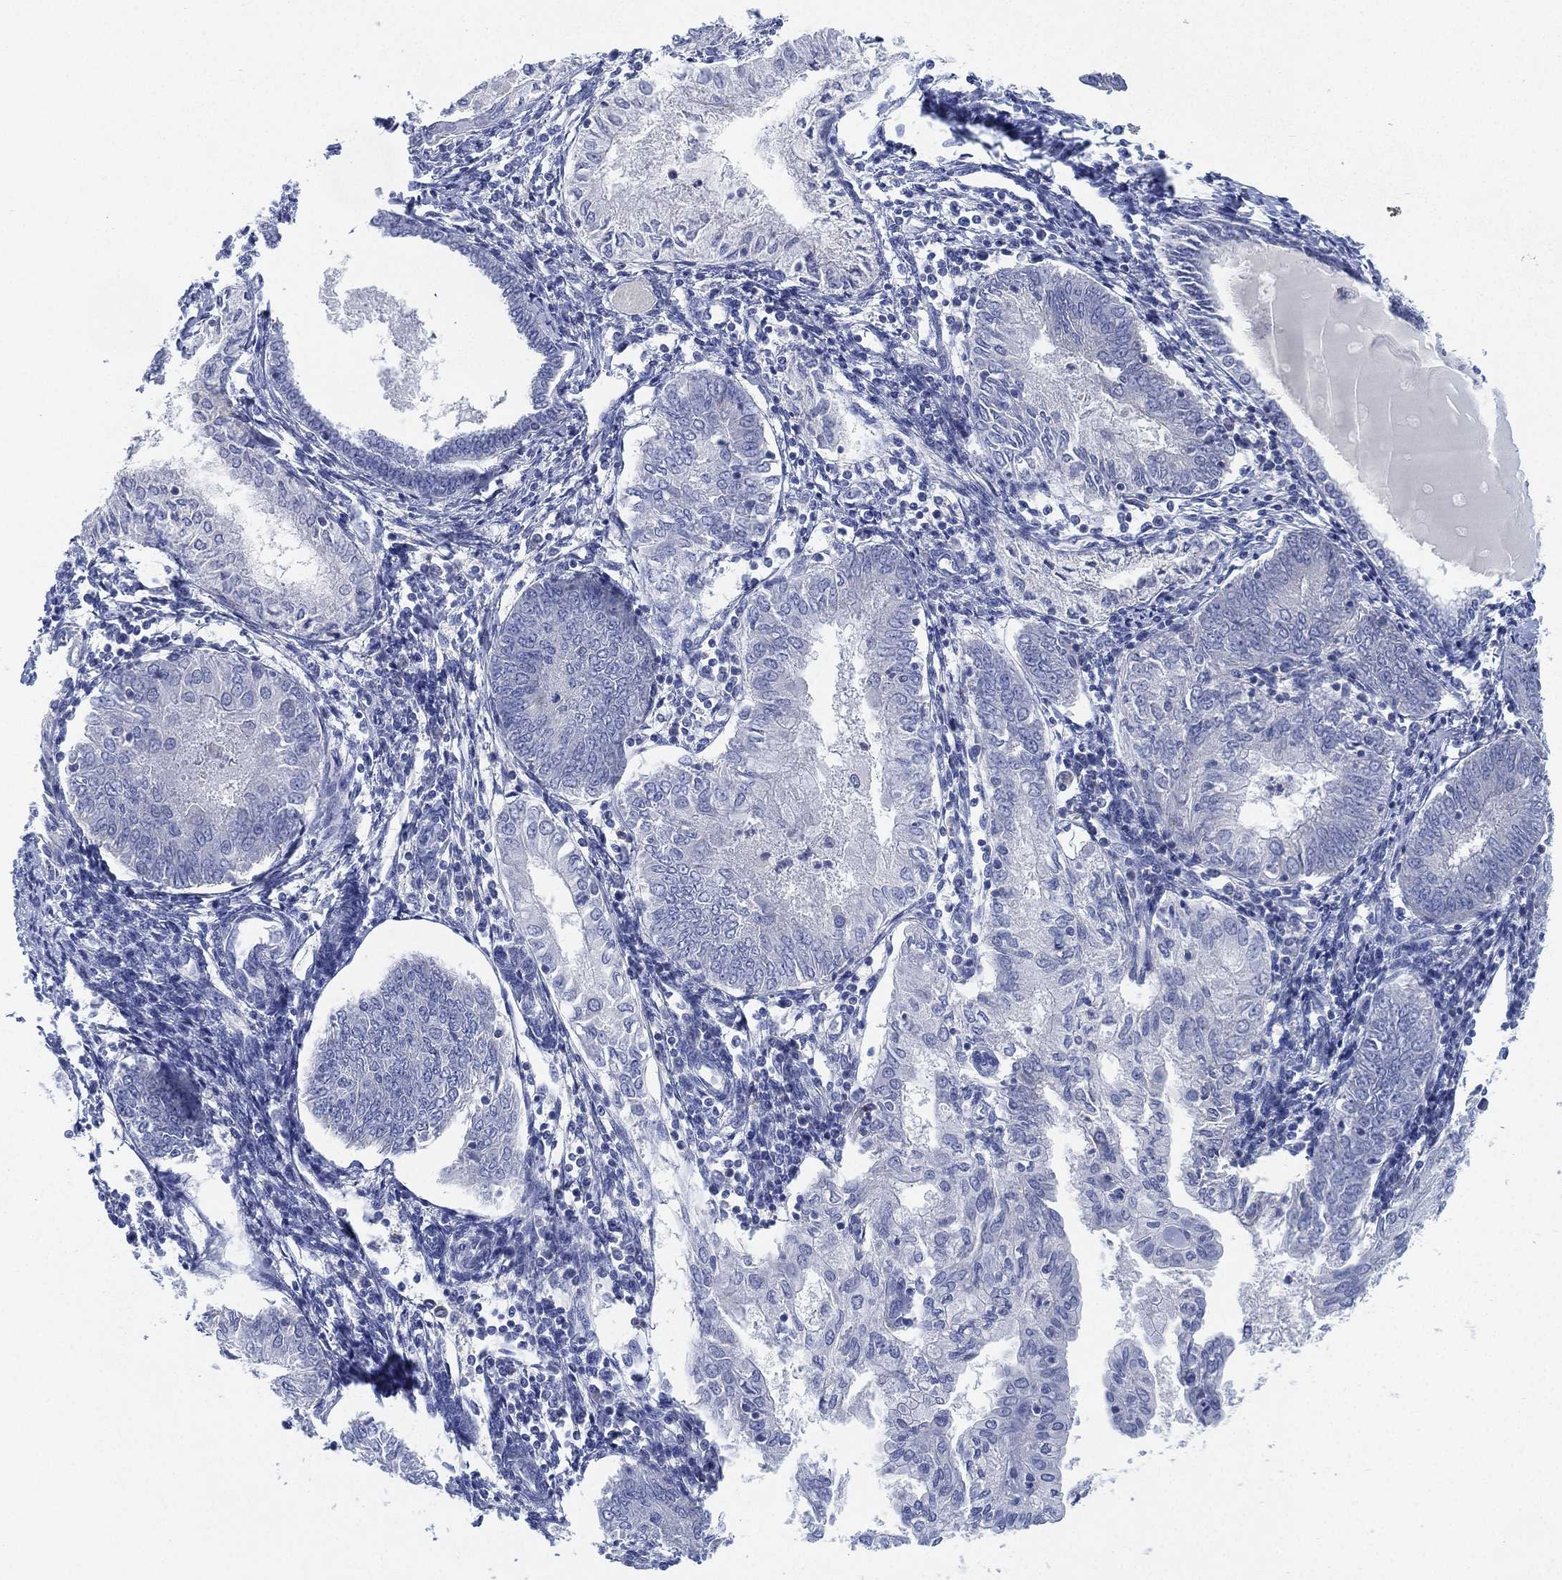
{"staining": {"intensity": "negative", "quantity": "none", "location": "none"}, "tissue": "endometrial cancer", "cell_type": "Tumor cells", "image_type": "cancer", "snomed": [{"axis": "morphology", "description": "Adenocarcinoma, NOS"}, {"axis": "topography", "description": "Endometrium"}], "caption": "This is a photomicrograph of immunohistochemistry (IHC) staining of endometrial cancer, which shows no staining in tumor cells.", "gene": "ADAD2", "patient": {"sex": "female", "age": 68}}